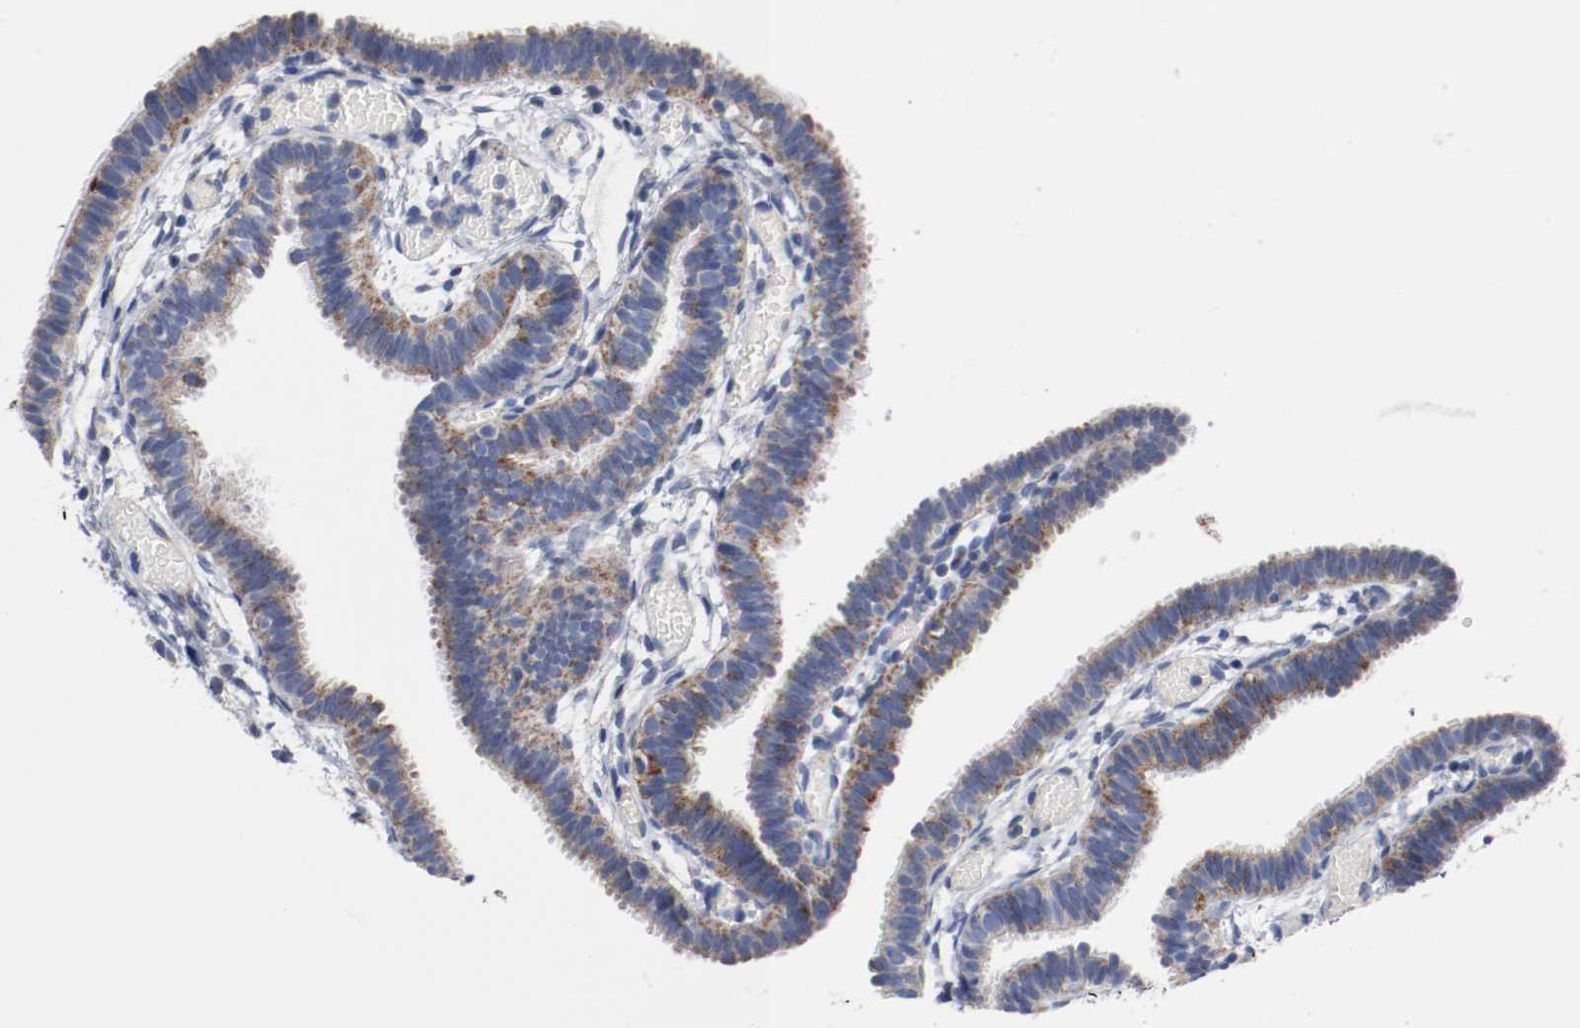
{"staining": {"intensity": "moderate", "quantity": "25%-75%", "location": "cytoplasmic/membranous"}, "tissue": "fallopian tube", "cell_type": "Glandular cells", "image_type": "normal", "snomed": [{"axis": "morphology", "description": "Normal tissue, NOS"}, {"axis": "topography", "description": "Fallopian tube"}], "caption": "This histopathology image displays immunohistochemistry (IHC) staining of normal human fallopian tube, with medium moderate cytoplasmic/membranous expression in about 25%-75% of glandular cells.", "gene": "TUBD1", "patient": {"sex": "female", "age": 29}}